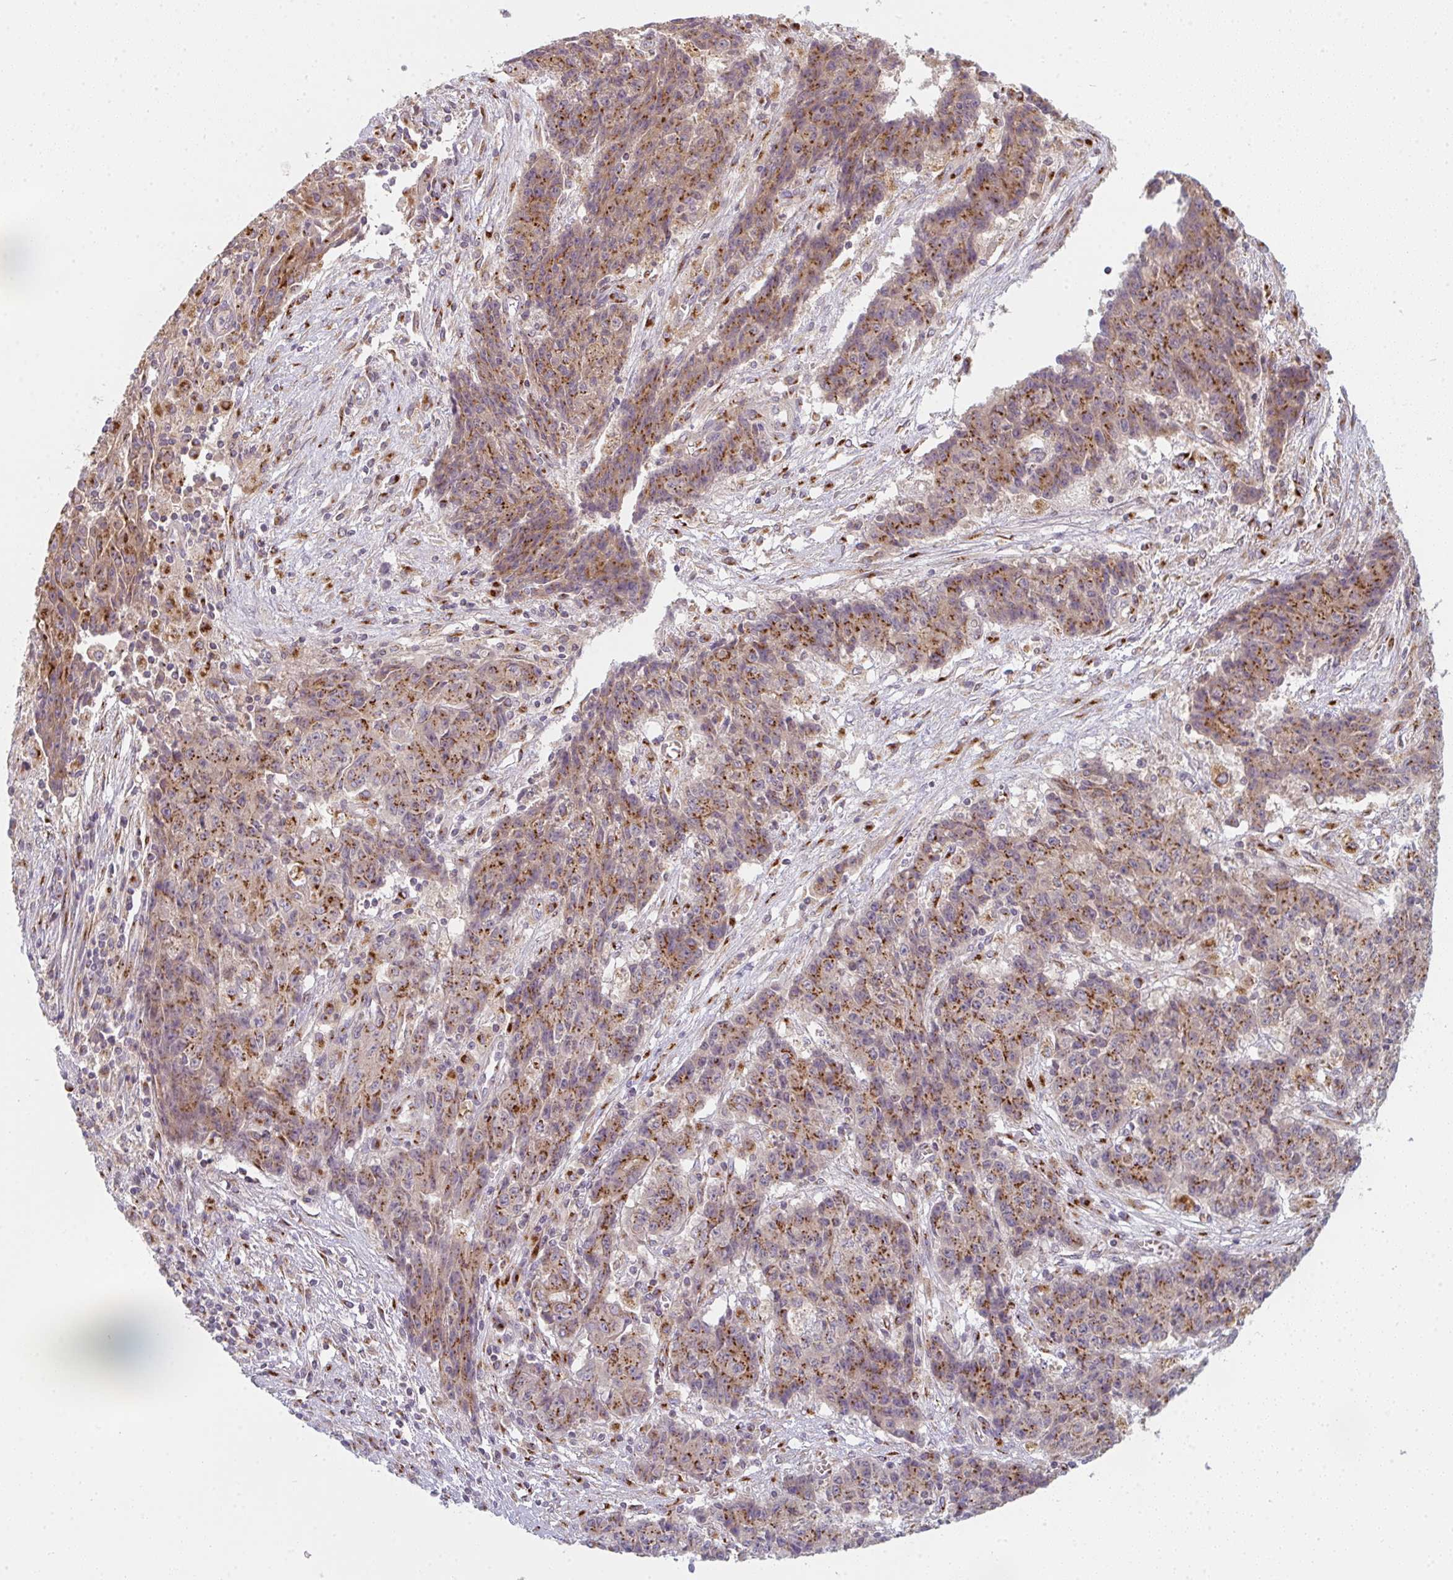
{"staining": {"intensity": "strong", "quantity": ">75%", "location": "cytoplasmic/membranous"}, "tissue": "ovarian cancer", "cell_type": "Tumor cells", "image_type": "cancer", "snomed": [{"axis": "morphology", "description": "Carcinoma, endometroid"}, {"axis": "topography", "description": "Ovary"}], "caption": "Immunohistochemistry (IHC) (DAB (3,3'-diaminobenzidine)) staining of human endometroid carcinoma (ovarian) demonstrates strong cytoplasmic/membranous protein positivity in approximately >75% of tumor cells.", "gene": "GVQW3", "patient": {"sex": "female", "age": 42}}